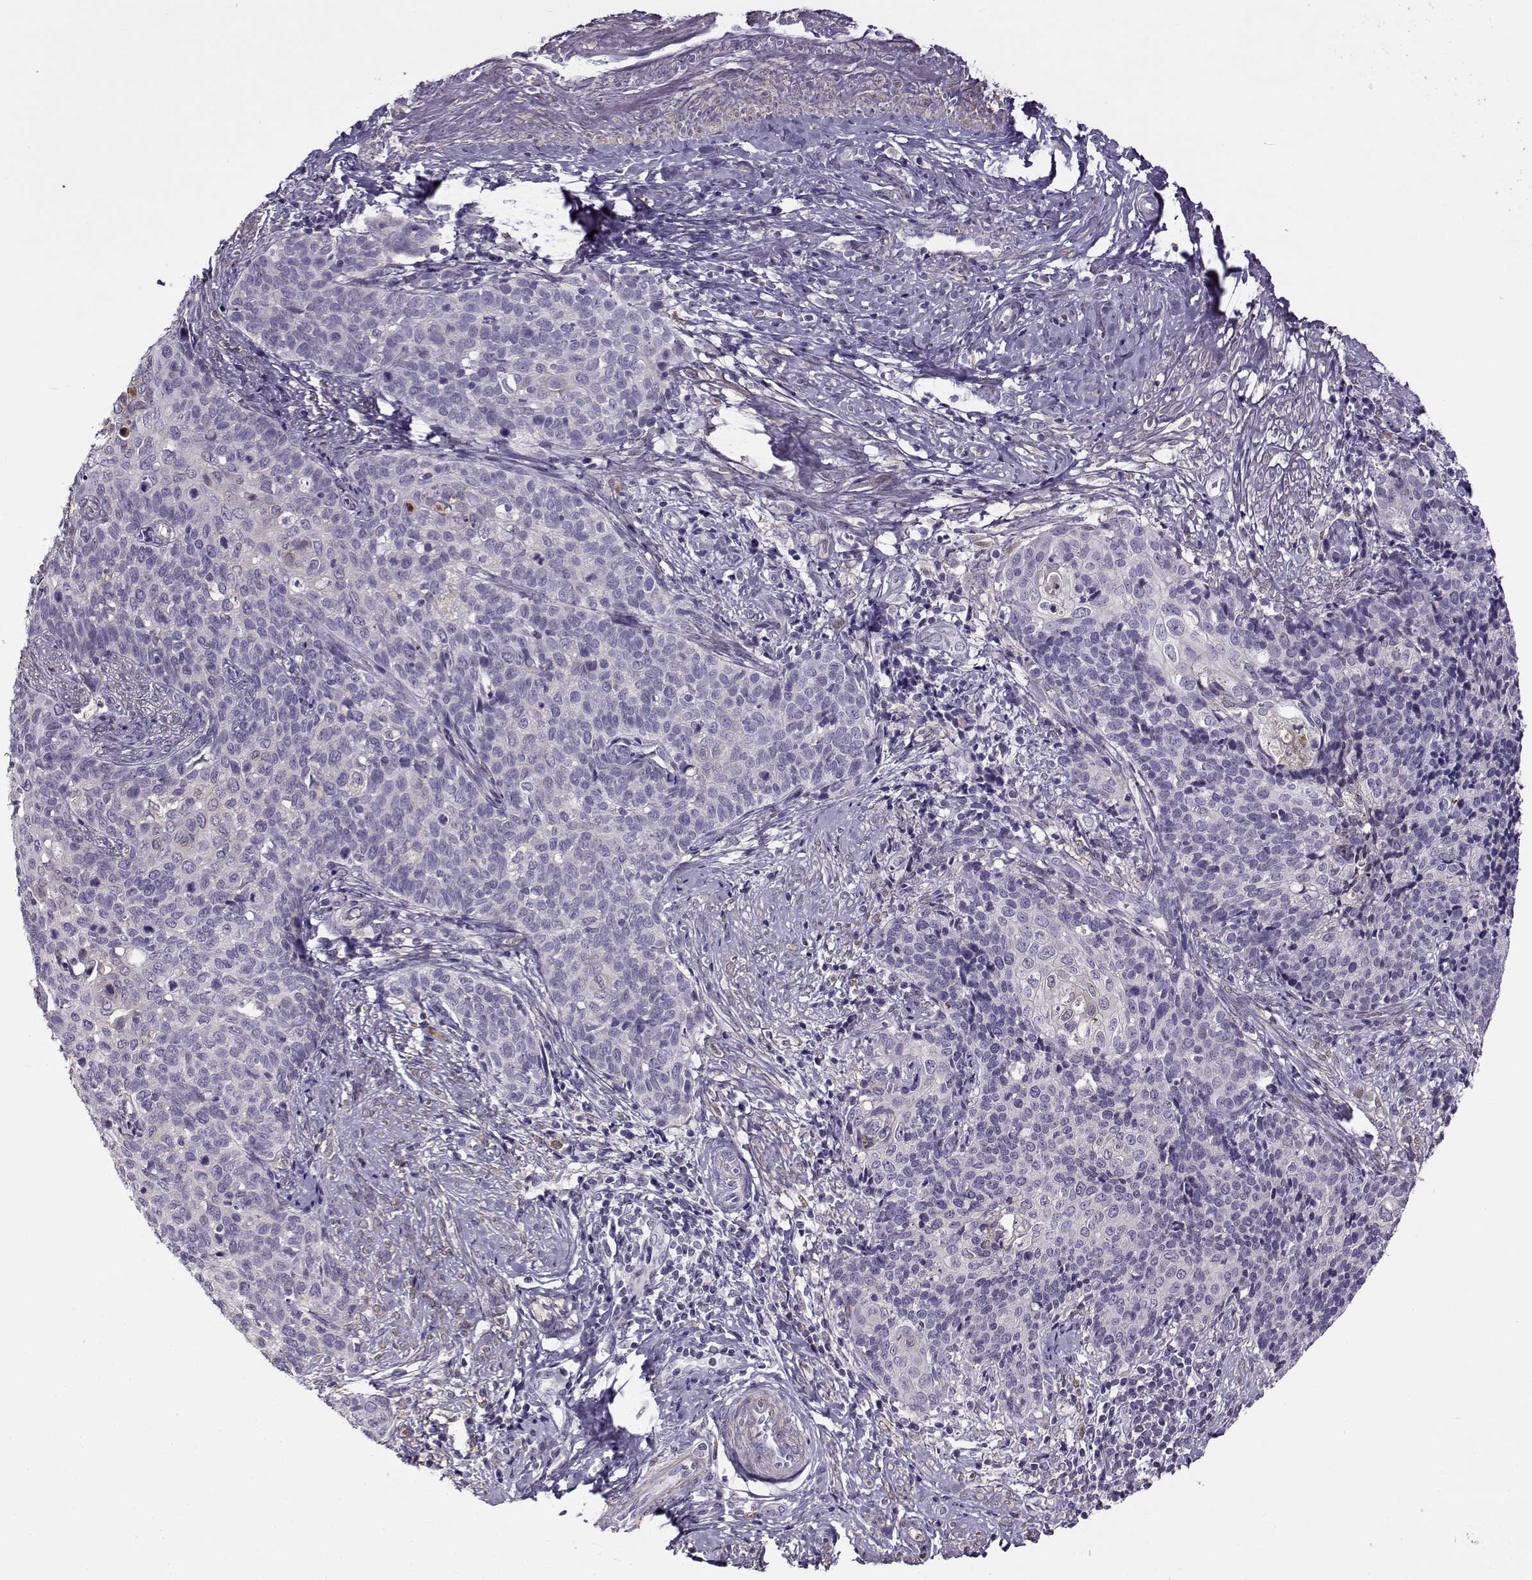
{"staining": {"intensity": "negative", "quantity": "none", "location": "none"}, "tissue": "cervical cancer", "cell_type": "Tumor cells", "image_type": "cancer", "snomed": [{"axis": "morphology", "description": "Squamous cell carcinoma, NOS"}, {"axis": "topography", "description": "Cervix"}], "caption": "There is no significant positivity in tumor cells of cervical cancer. (DAB (3,3'-diaminobenzidine) immunohistochemistry visualized using brightfield microscopy, high magnification).", "gene": "UCP3", "patient": {"sex": "female", "age": 39}}